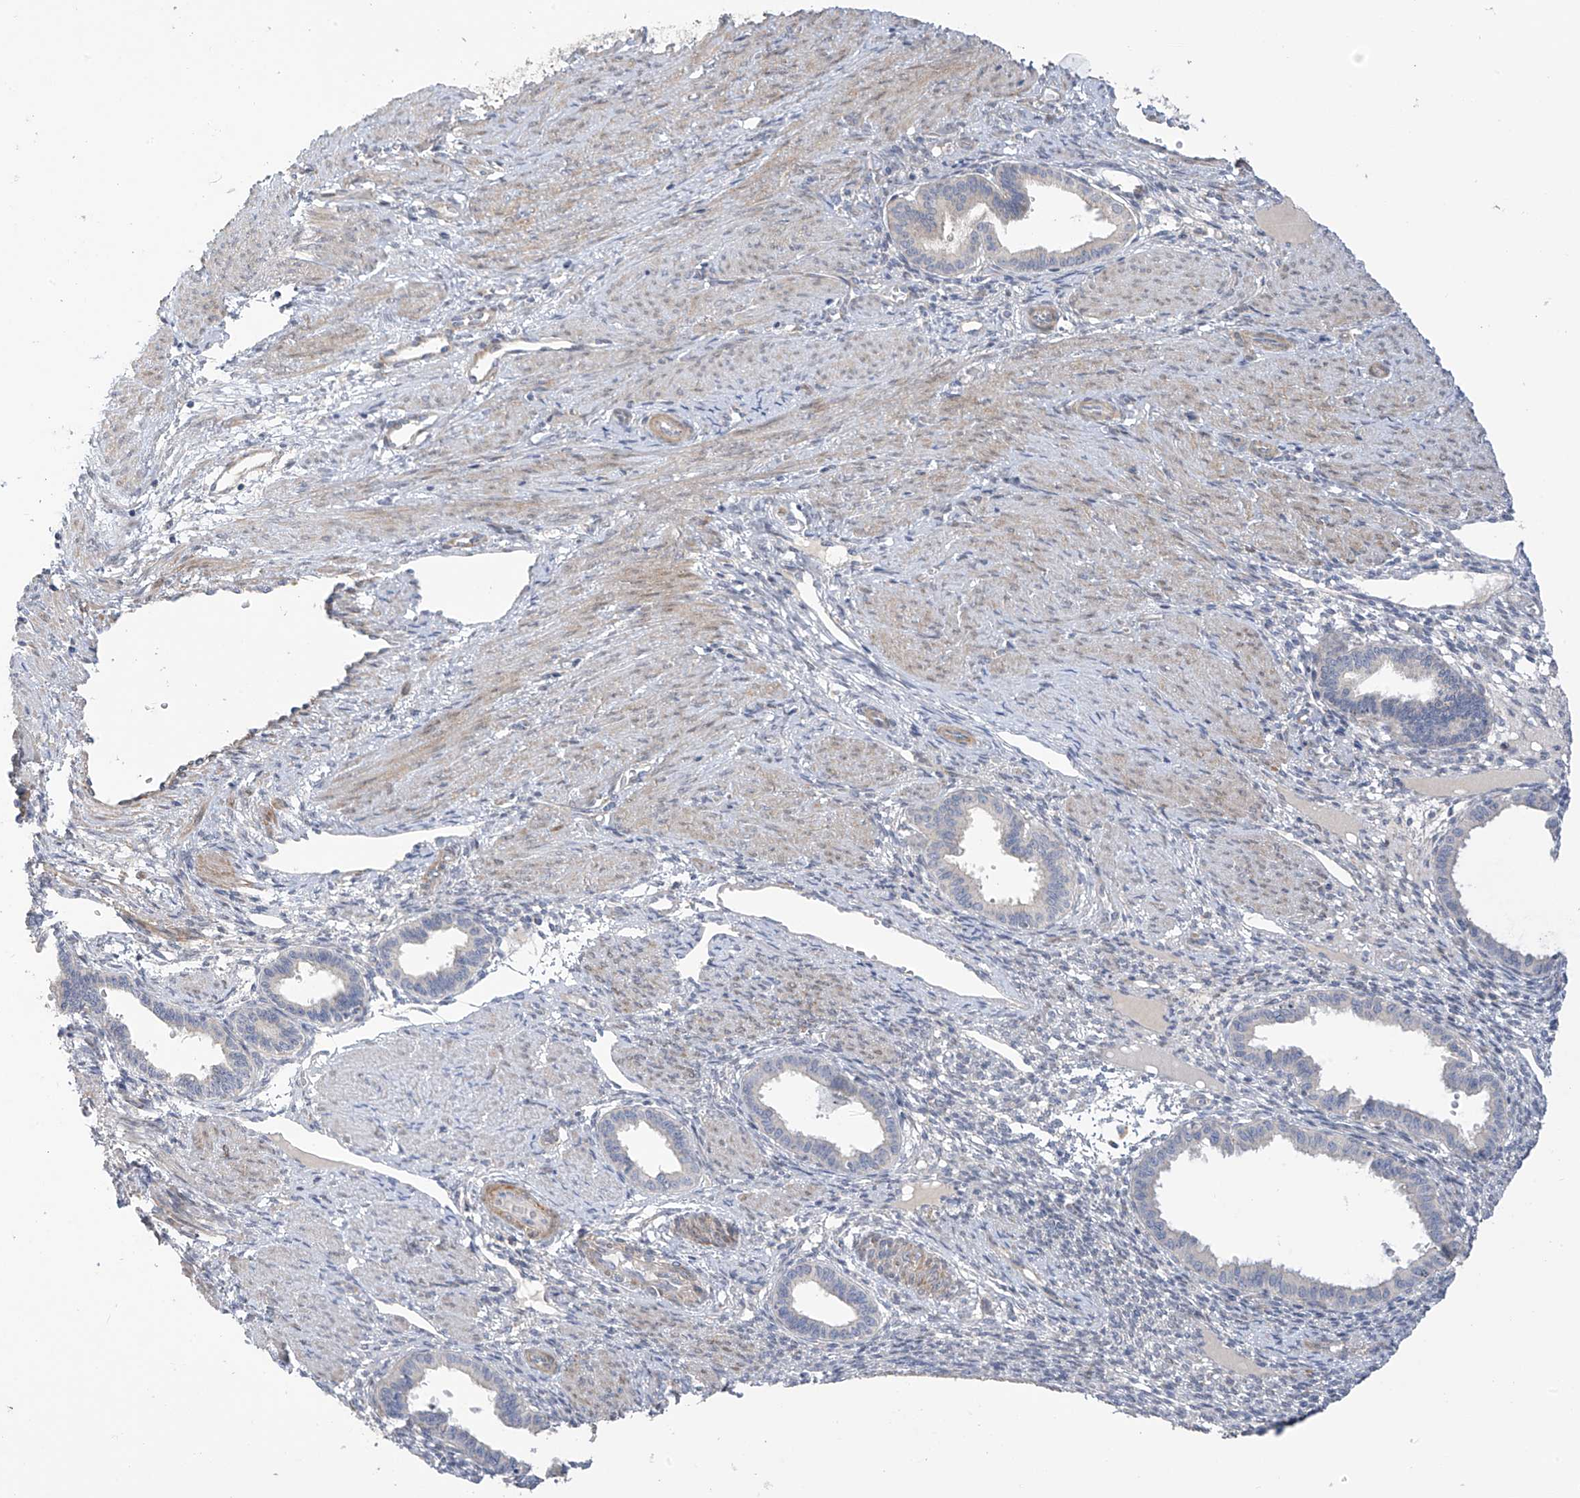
{"staining": {"intensity": "negative", "quantity": "none", "location": "none"}, "tissue": "endometrium", "cell_type": "Cells in endometrial stroma", "image_type": "normal", "snomed": [{"axis": "morphology", "description": "Normal tissue, NOS"}, {"axis": "topography", "description": "Endometrium"}], "caption": "This is an IHC histopathology image of benign endometrium. There is no expression in cells in endometrial stroma.", "gene": "ZNF641", "patient": {"sex": "female", "age": 33}}